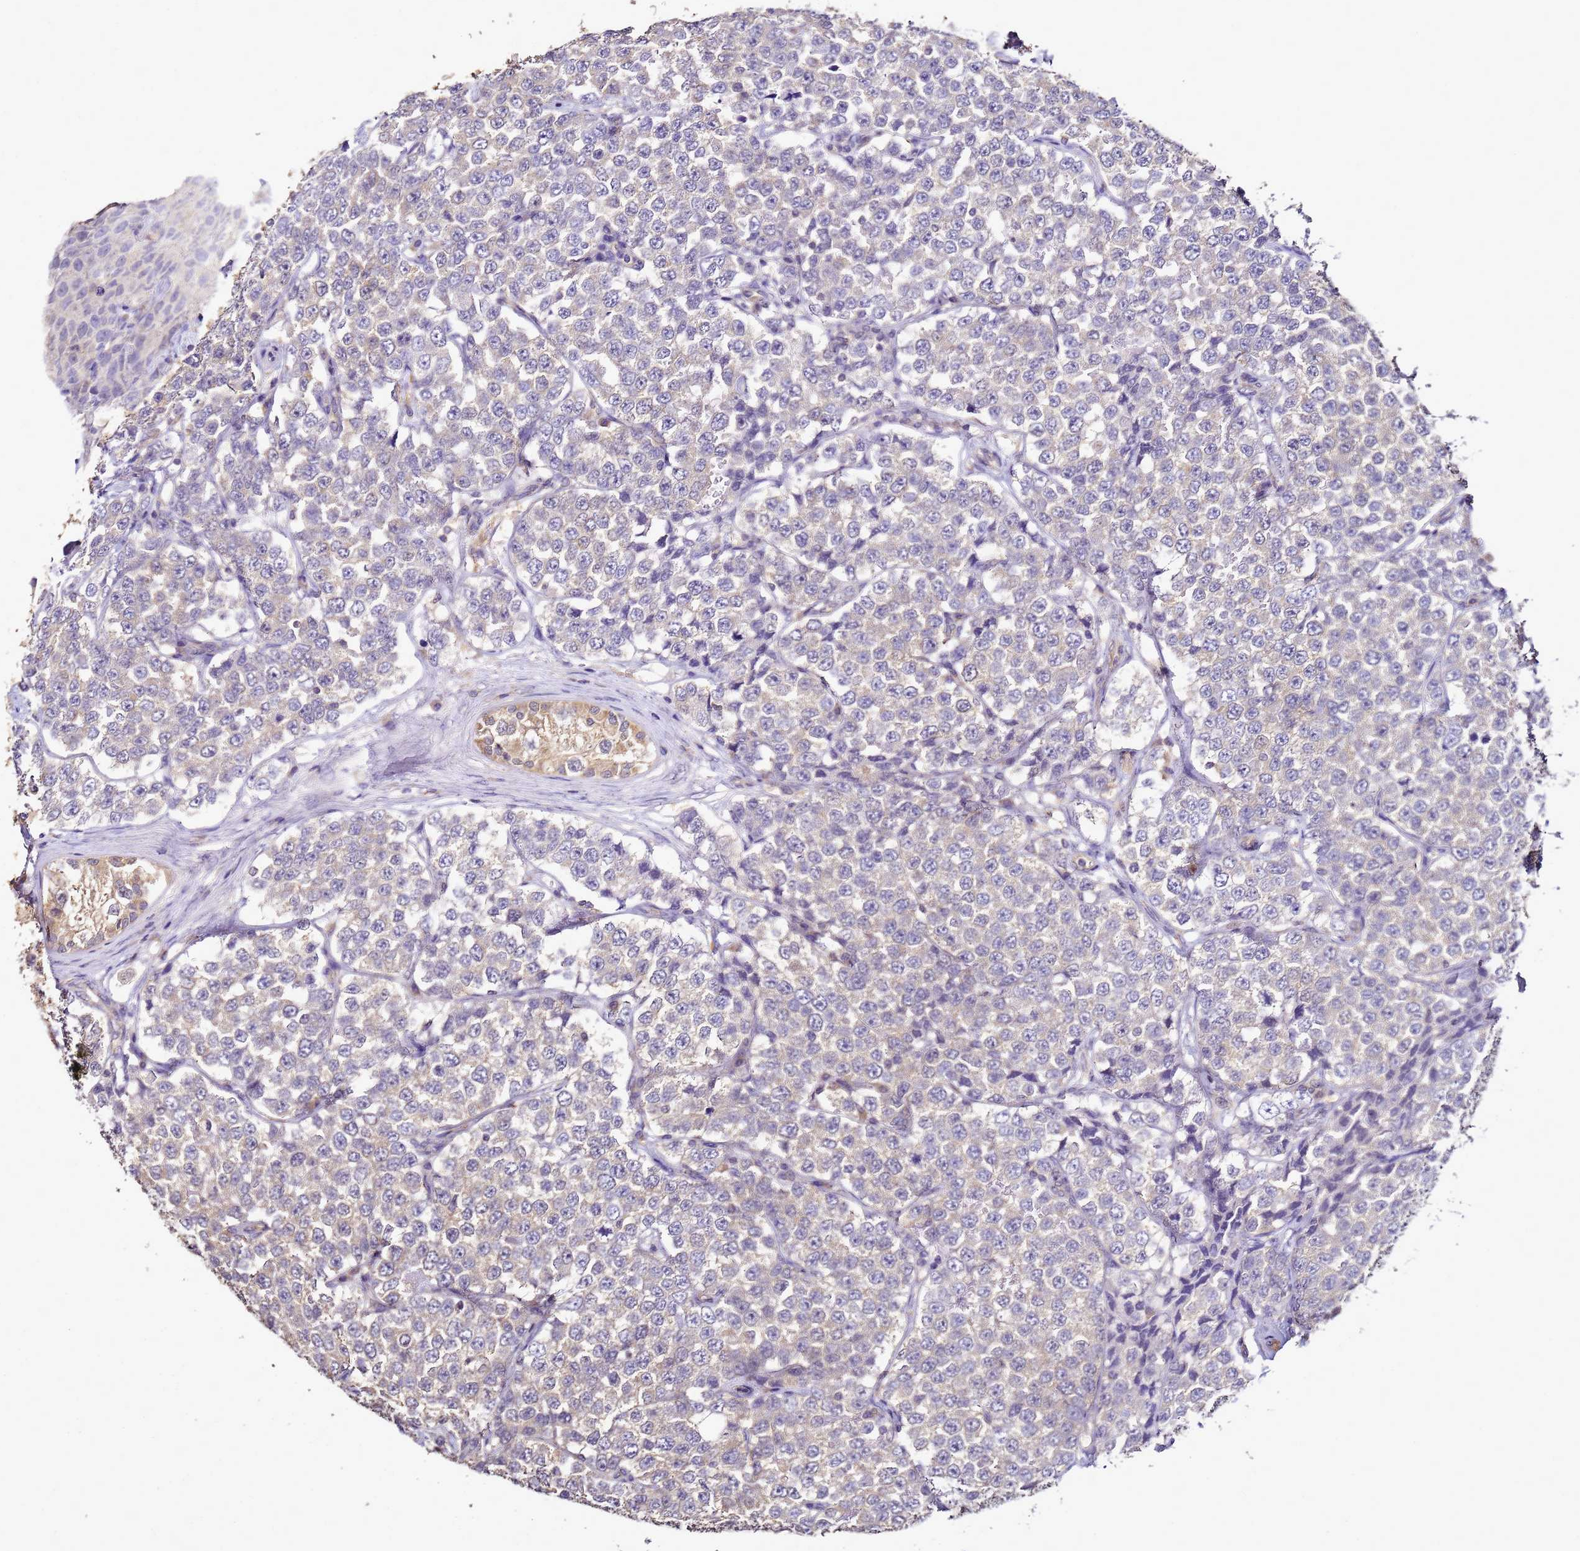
{"staining": {"intensity": "weak", "quantity": "<25%", "location": "cytoplasmic/membranous"}, "tissue": "testis cancer", "cell_type": "Tumor cells", "image_type": "cancer", "snomed": [{"axis": "morphology", "description": "Seminoma, NOS"}, {"axis": "topography", "description": "Testis"}], "caption": "Seminoma (testis) was stained to show a protein in brown. There is no significant staining in tumor cells.", "gene": "ENOPH1", "patient": {"sex": "male", "age": 34}}